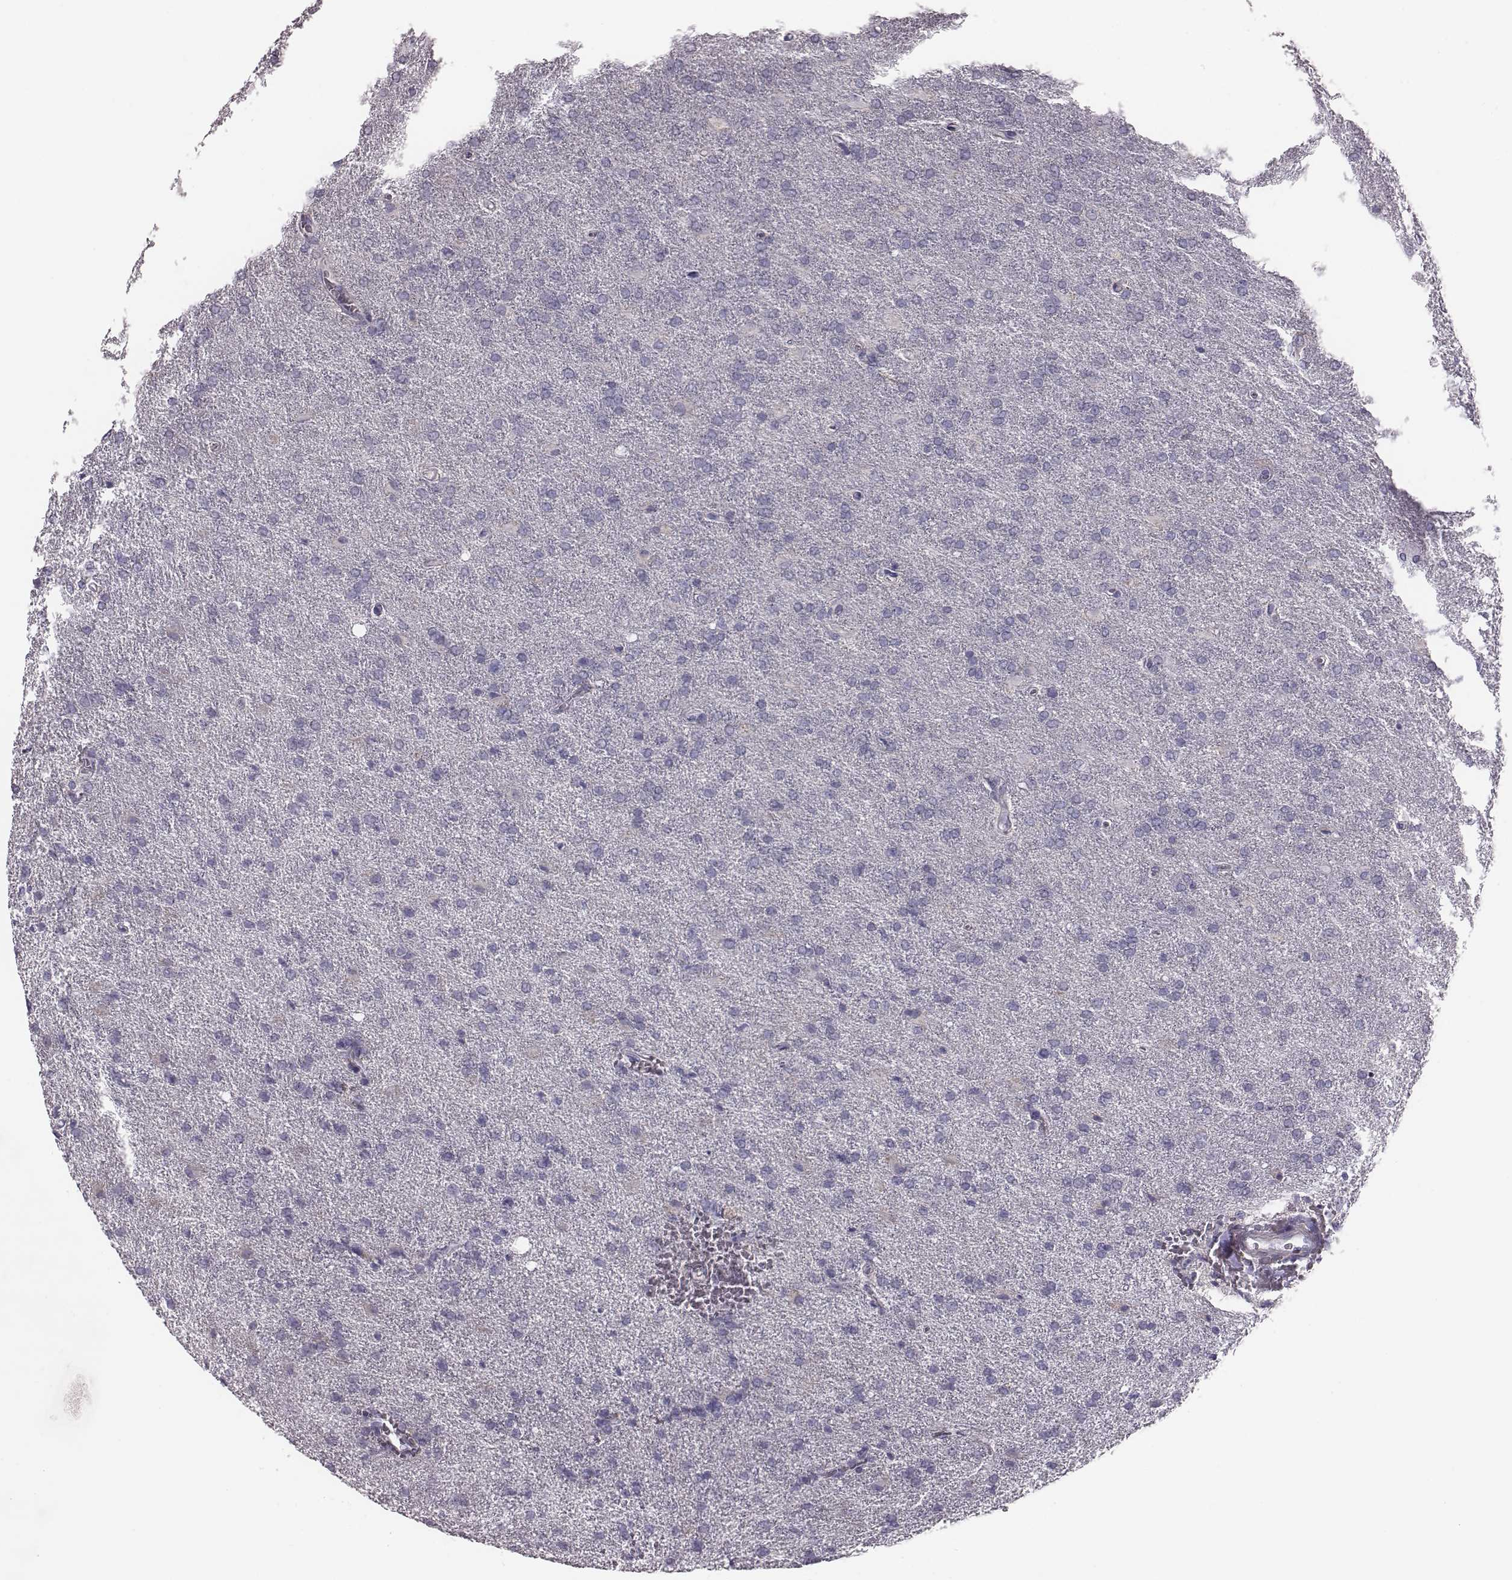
{"staining": {"intensity": "negative", "quantity": "none", "location": "none"}, "tissue": "glioma", "cell_type": "Tumor cells", "image_type": "cancer", "snomed": [{"axis": "morphology", "description": "Glioma, malignant, High grade"}, {"axis": "topography", "description": "Brain"}], "caption": "Human malignant glioma (high-grade) stained for a protein using immunohistochemistry reveals no expression in tumor cells.", "gene": "CRISP1", "patient": {"sex": "male", "age": 68}}